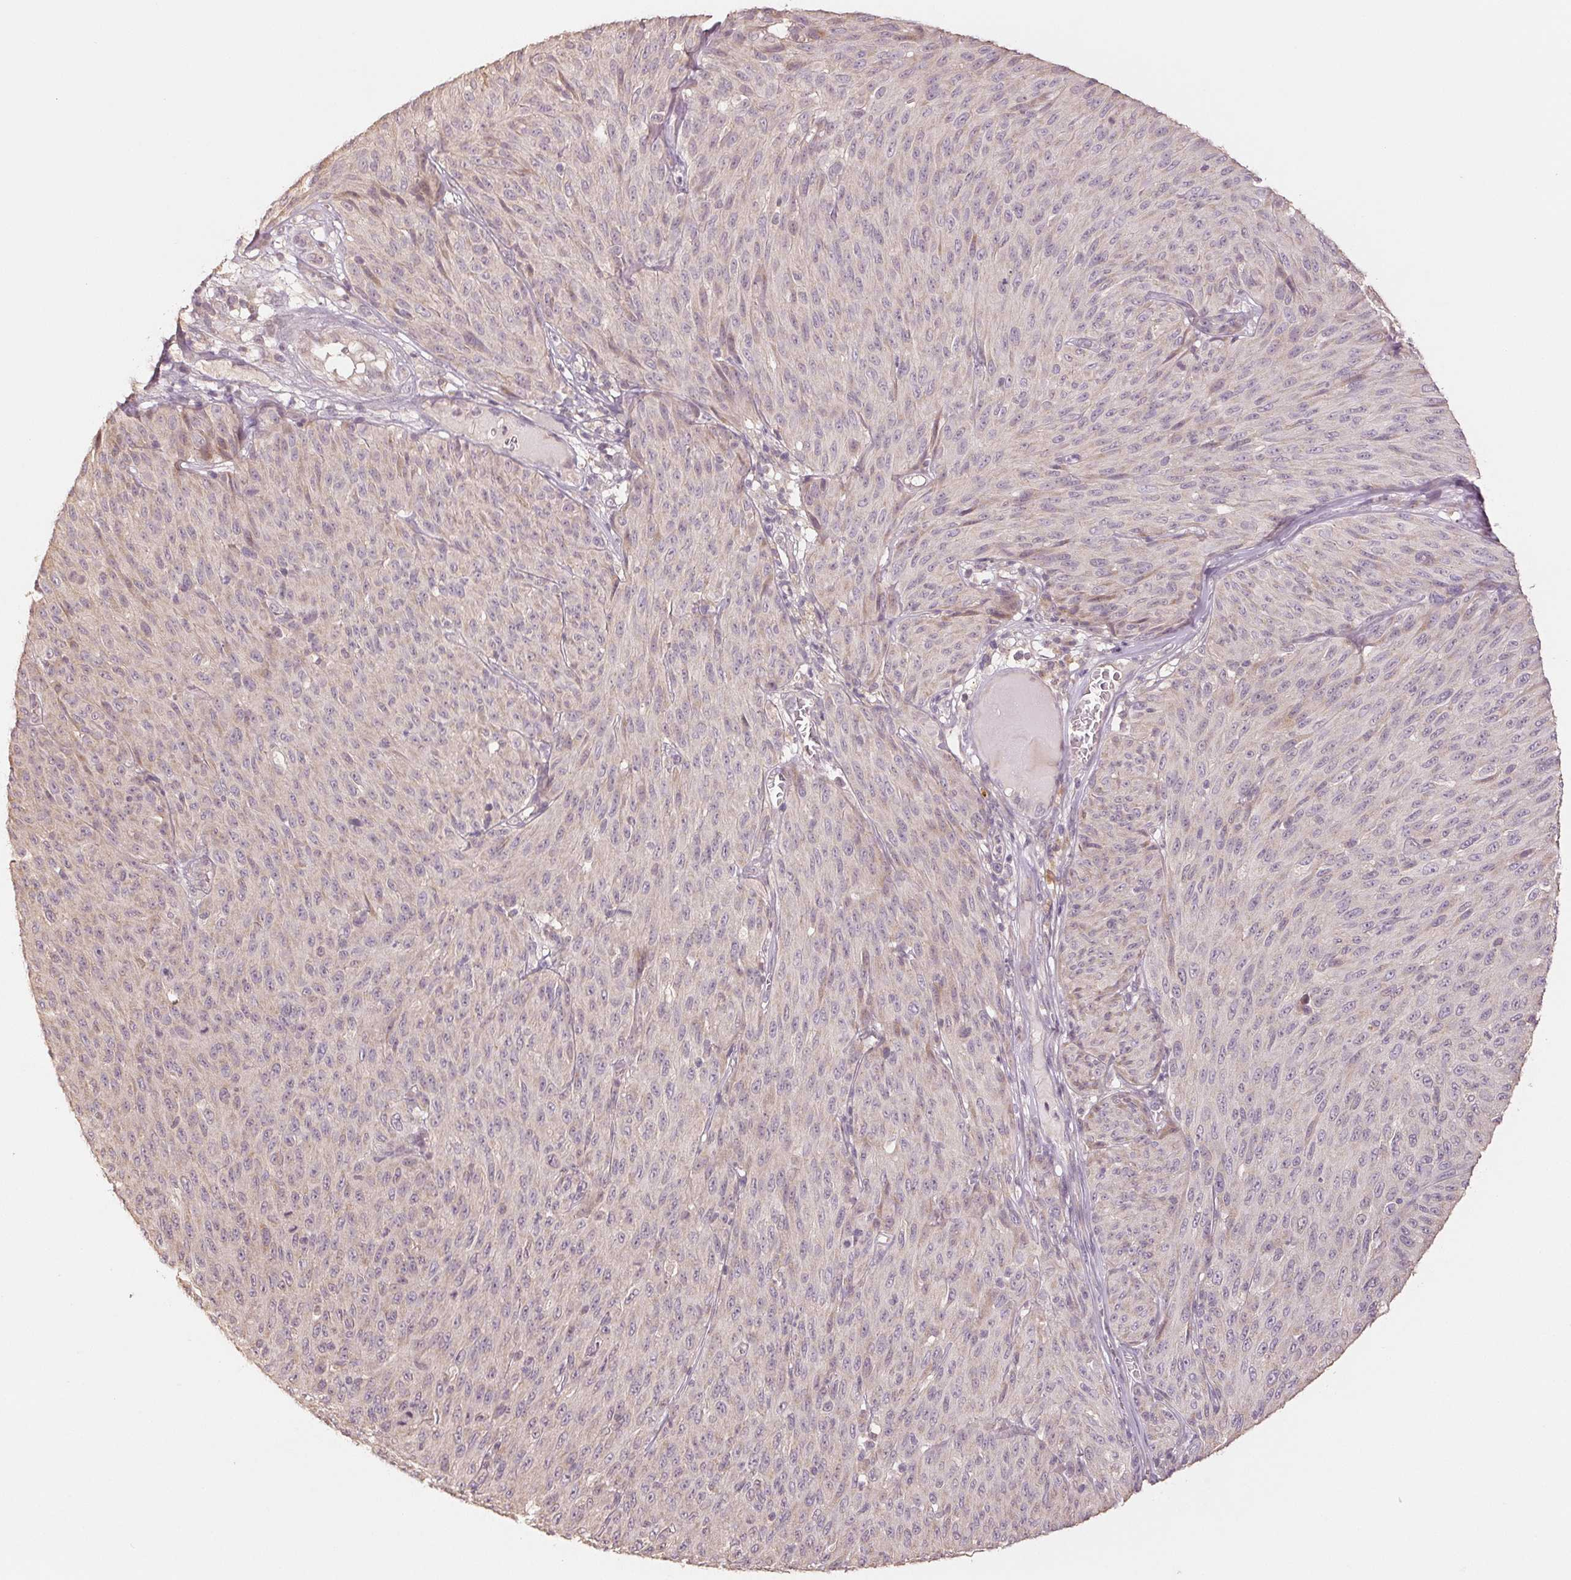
{"staining": {"intensity": "negative", "quantity": "none", "location": "none"}, "tissue": "melanoma", "cell_type": "Tumor cells", "image_type": "cancer", "snomed": [{"axis": "morphology", "description": "Malignant melanoma, NOS"}, {"axis": "topography", "description": "Skin"}], "caption": "Tumor cells are negative for protein expression in human melanoma. (DAB (3,3'-diaminobenzidine) immunohistochemistry, high magnification).", "gene": "COX14", "patient": {"sex": "male", "age": 85}}